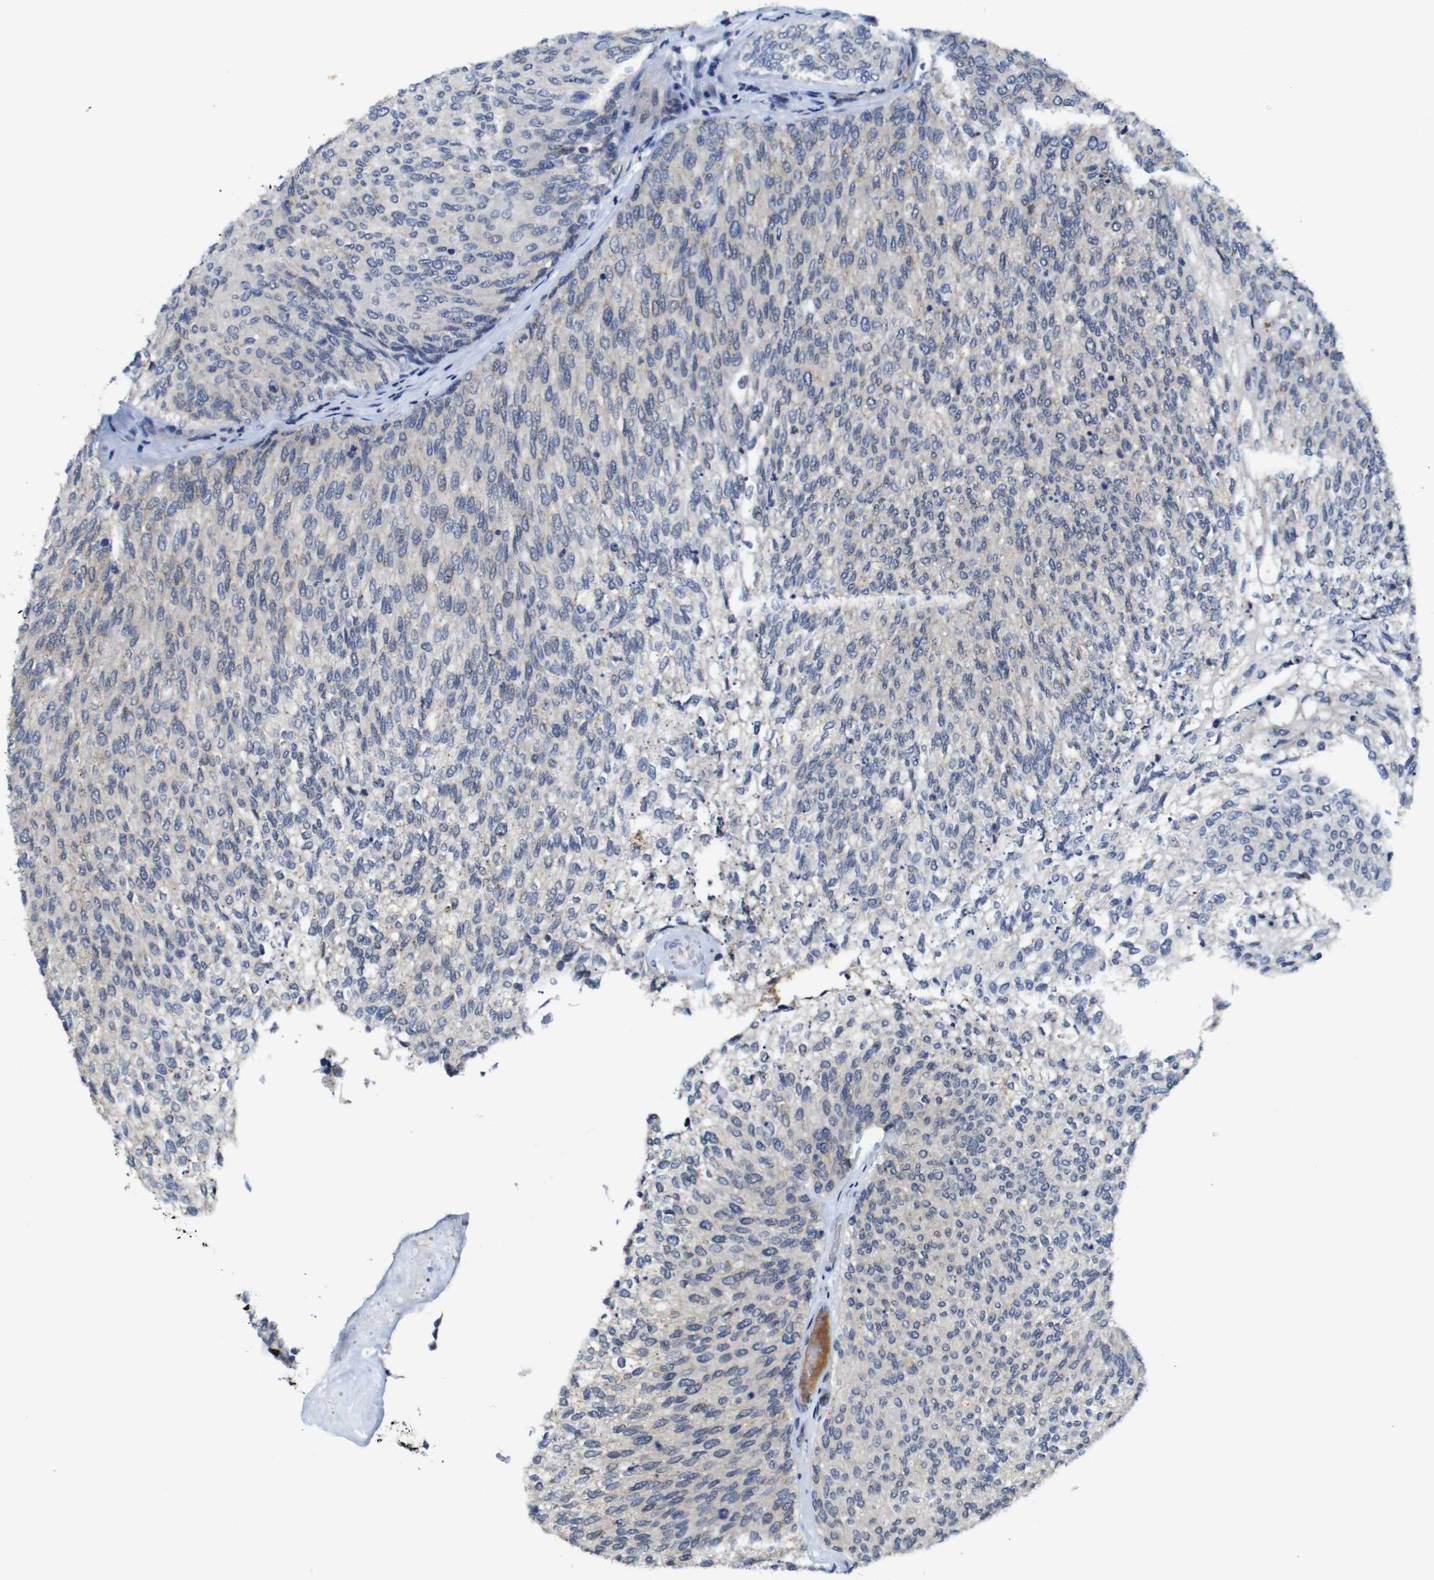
{"staining": {"intensity": "weak", "quantity": "<25%", "location": "cytoplasmic/membranous"}, "tissue": "urothelial cancer", "cell_type": "Tumor cells", "image_type": "cancer", "snomed": [{"axis": "morphology", "description": "Urothelial carcinoma, Low grade"}, {"axis": "topography", "description": "Urinary bladder"}], "caption": "IHC of human urothelial cancer exhibits no expression in tumor cells.", "gene": "FURIN", "patient": {"sex": "female", "age": 79}}